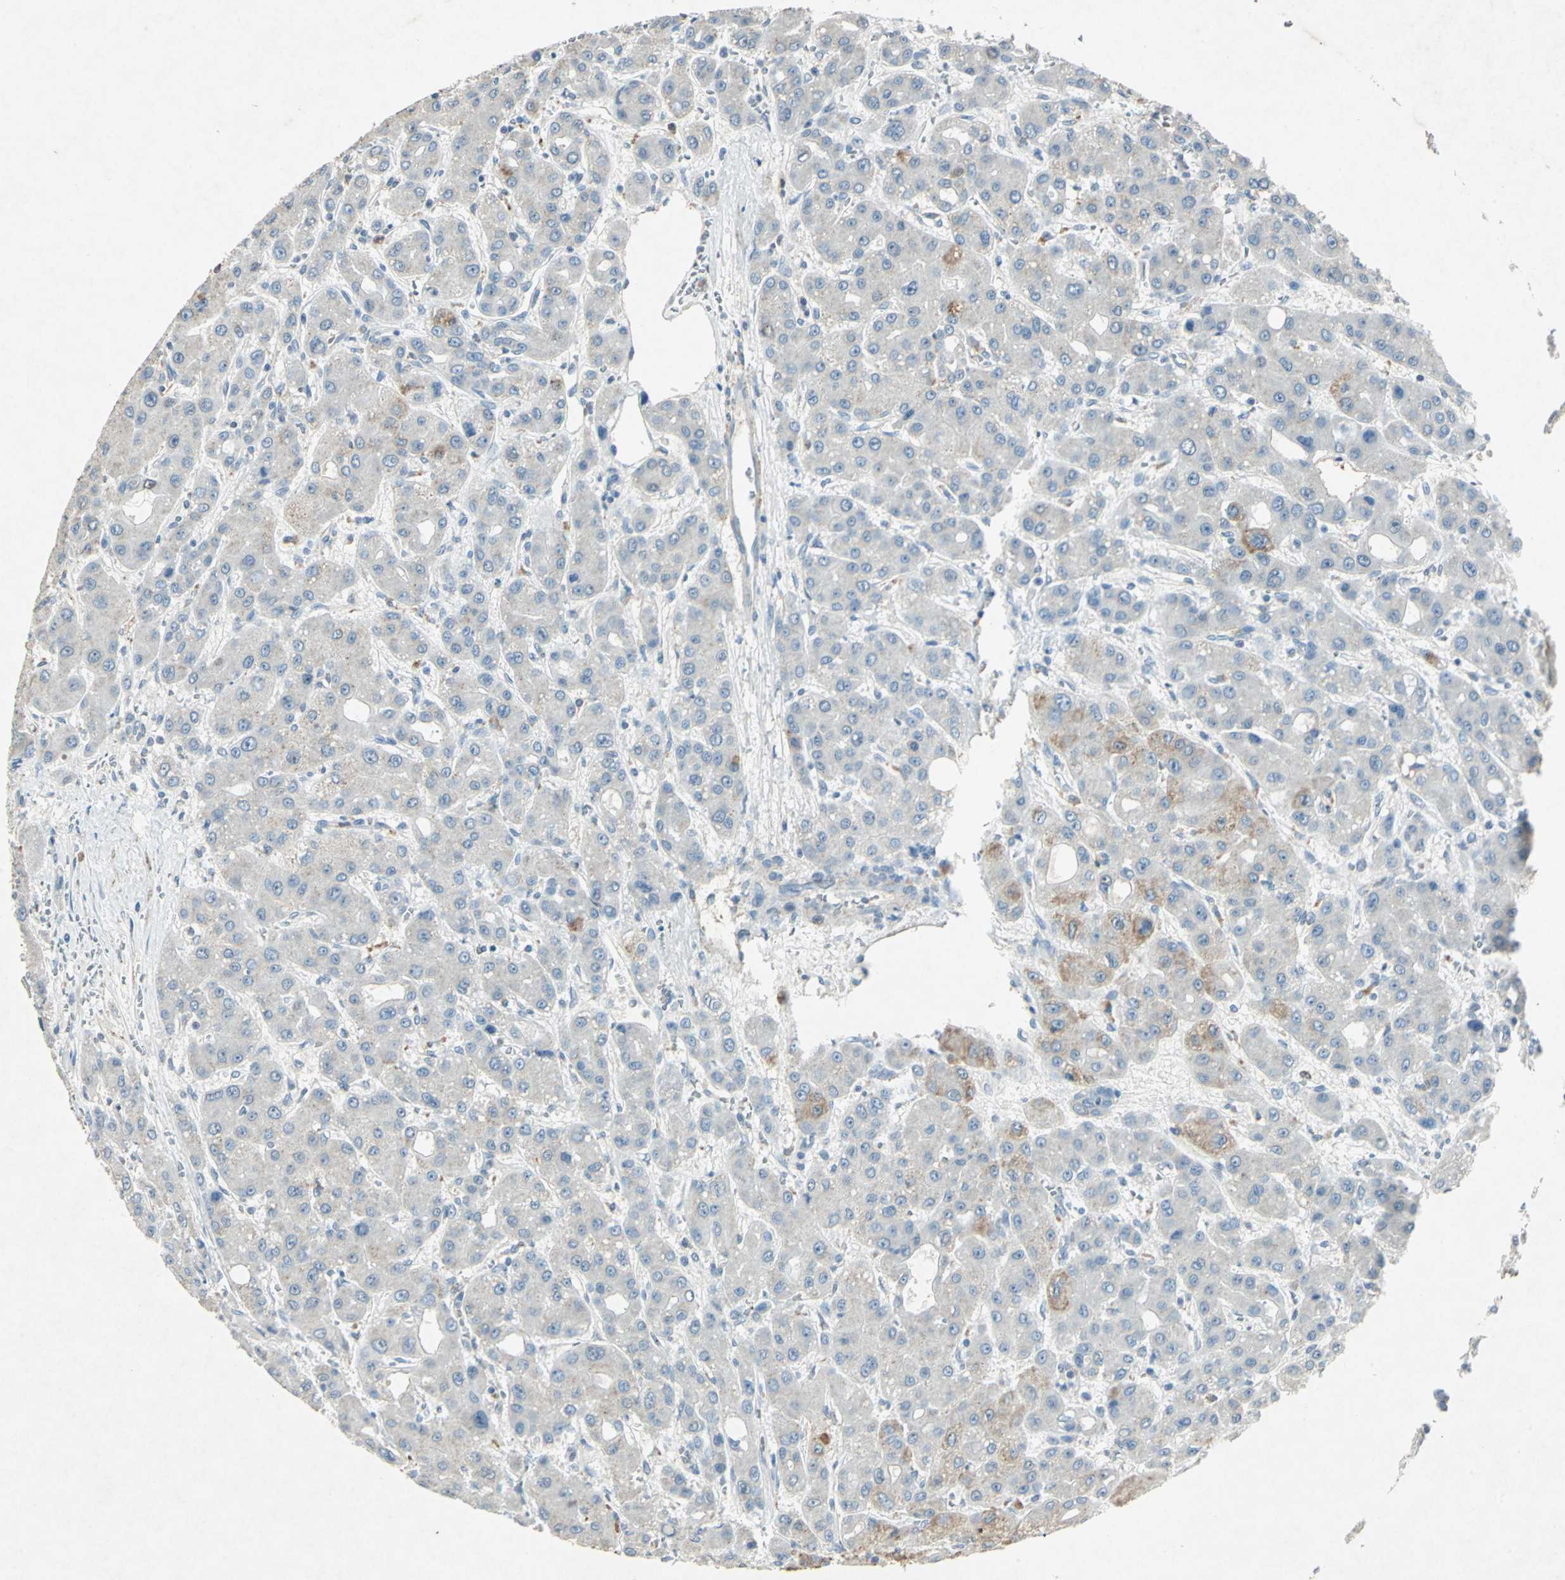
{"staining": {"intensity": "moderate", "quantity": "<25%", "location": "cytoplasmic/membranous"}, "tissue": "liver cancer", "cell_type": "Tumor cells", "image_type": "cancer", "snomed": [{"axis": "morphology", "description": "Carcinoma, Hepatocellular, NOS"}, {"axis": "topography", "description": "Liver"}], "caption": "A brown stain highlights moderate cytoplasmic/membranous positivity of a protein in hepatocellular carcinoma (liver) tumor cells.", "gene": "CAMK2B", "patient": {"sex": "male", "age": 55}}